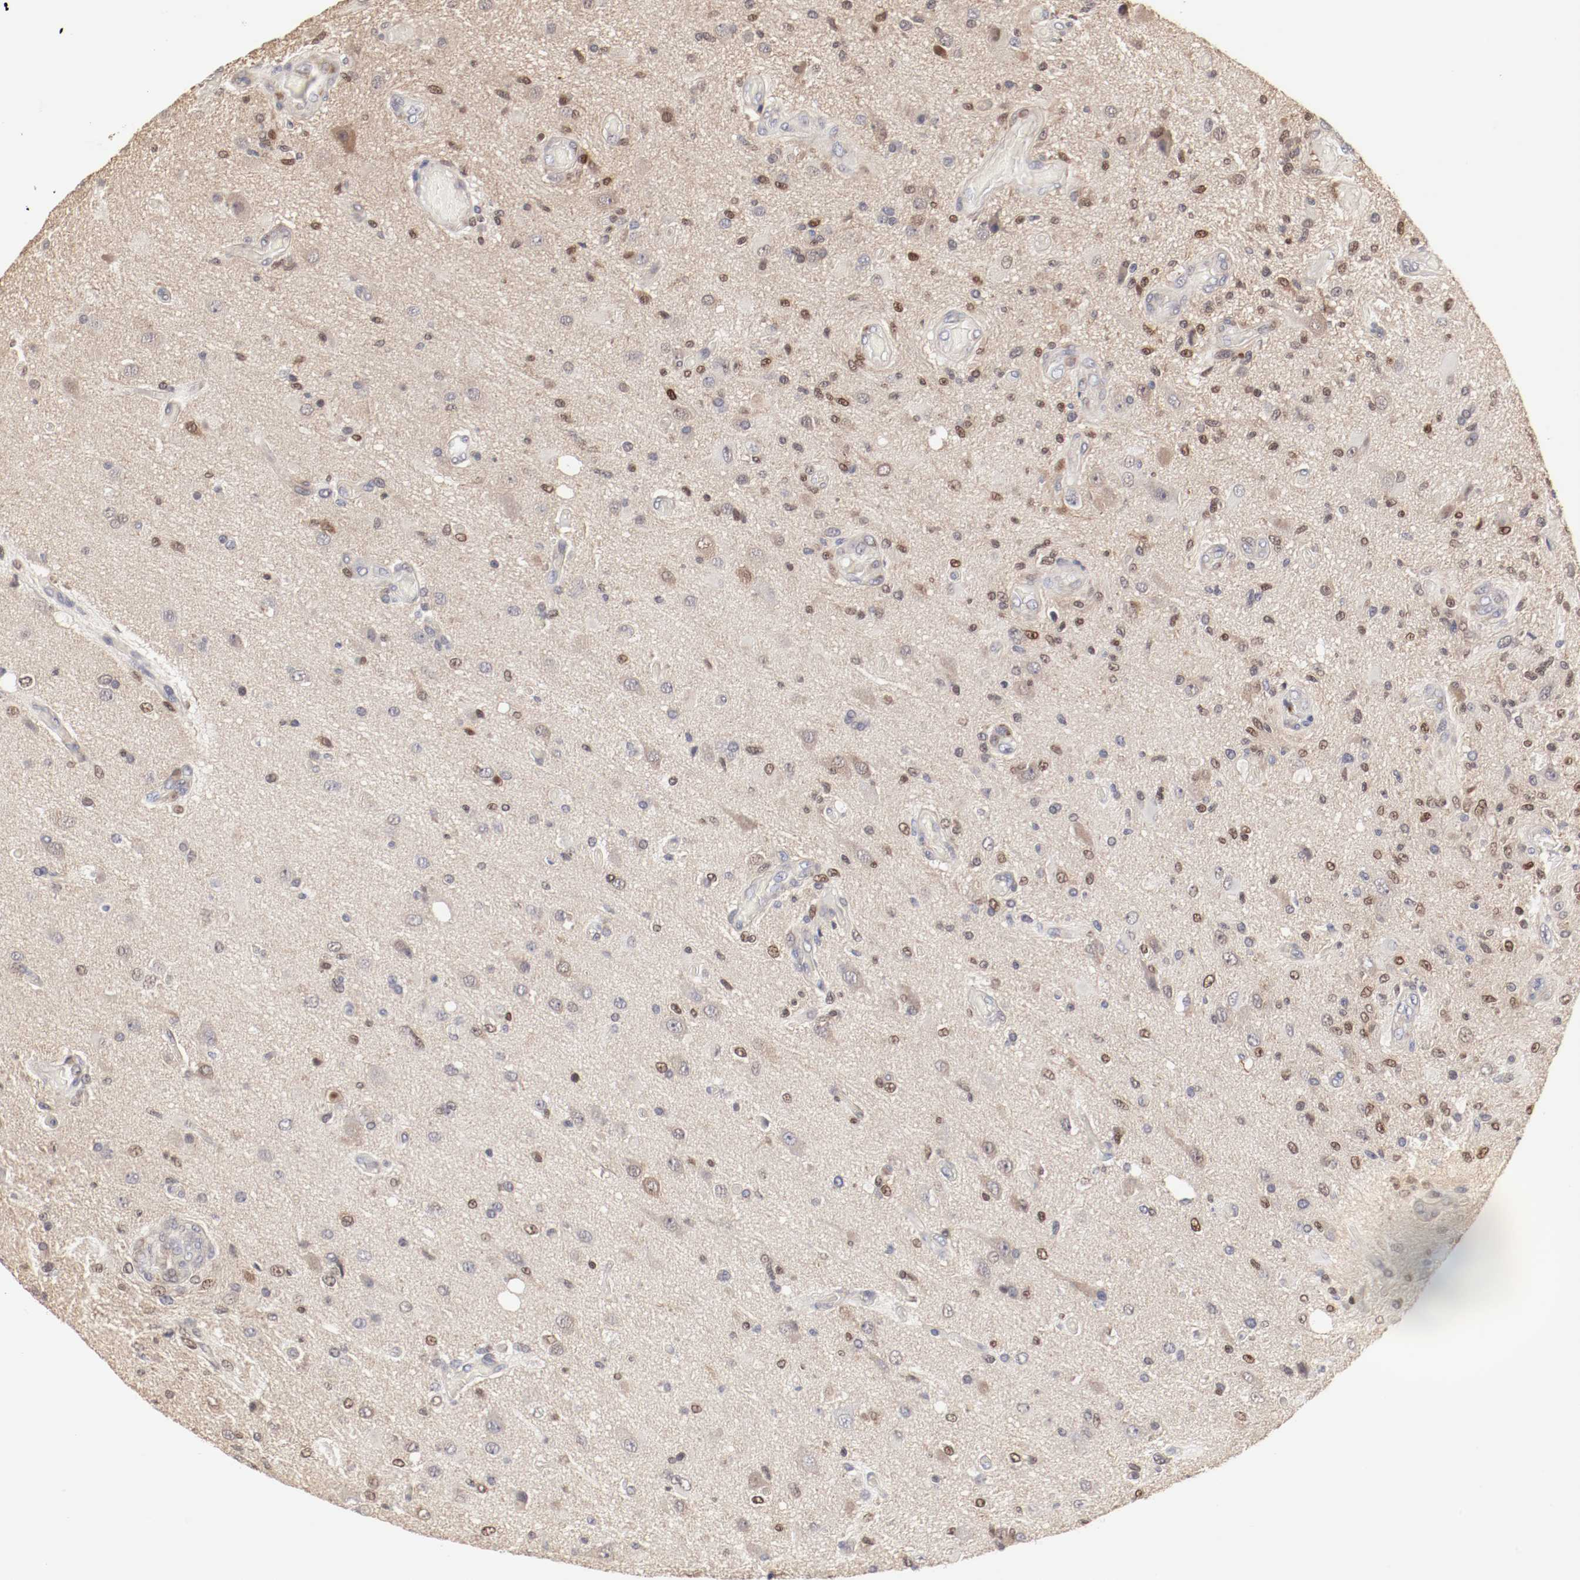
{"staining": {"intensity": "moderate", "quantity": "25%-75%", "location": "nuclear"}, "tissue": "glioma", "cell_type": "Tumor cells", "image_type": "cancer", "snomed": [{"axis": "morphology", "description": "Normal tissue, NOS"}, {"axis": "morphology", "description": "Glioma, malignant, High grade"}, {"axis": "topography", "description": "Cerebral cortex"}], "caption": "Malignant glioma (high-grade) stained with DAB immunohistochemistry reveals medium levels of moderate nuclear staining in about 25%-75% of tumor cells.", "gene": "MAGED4", "patient": {"sex": "male", "age": 77}}